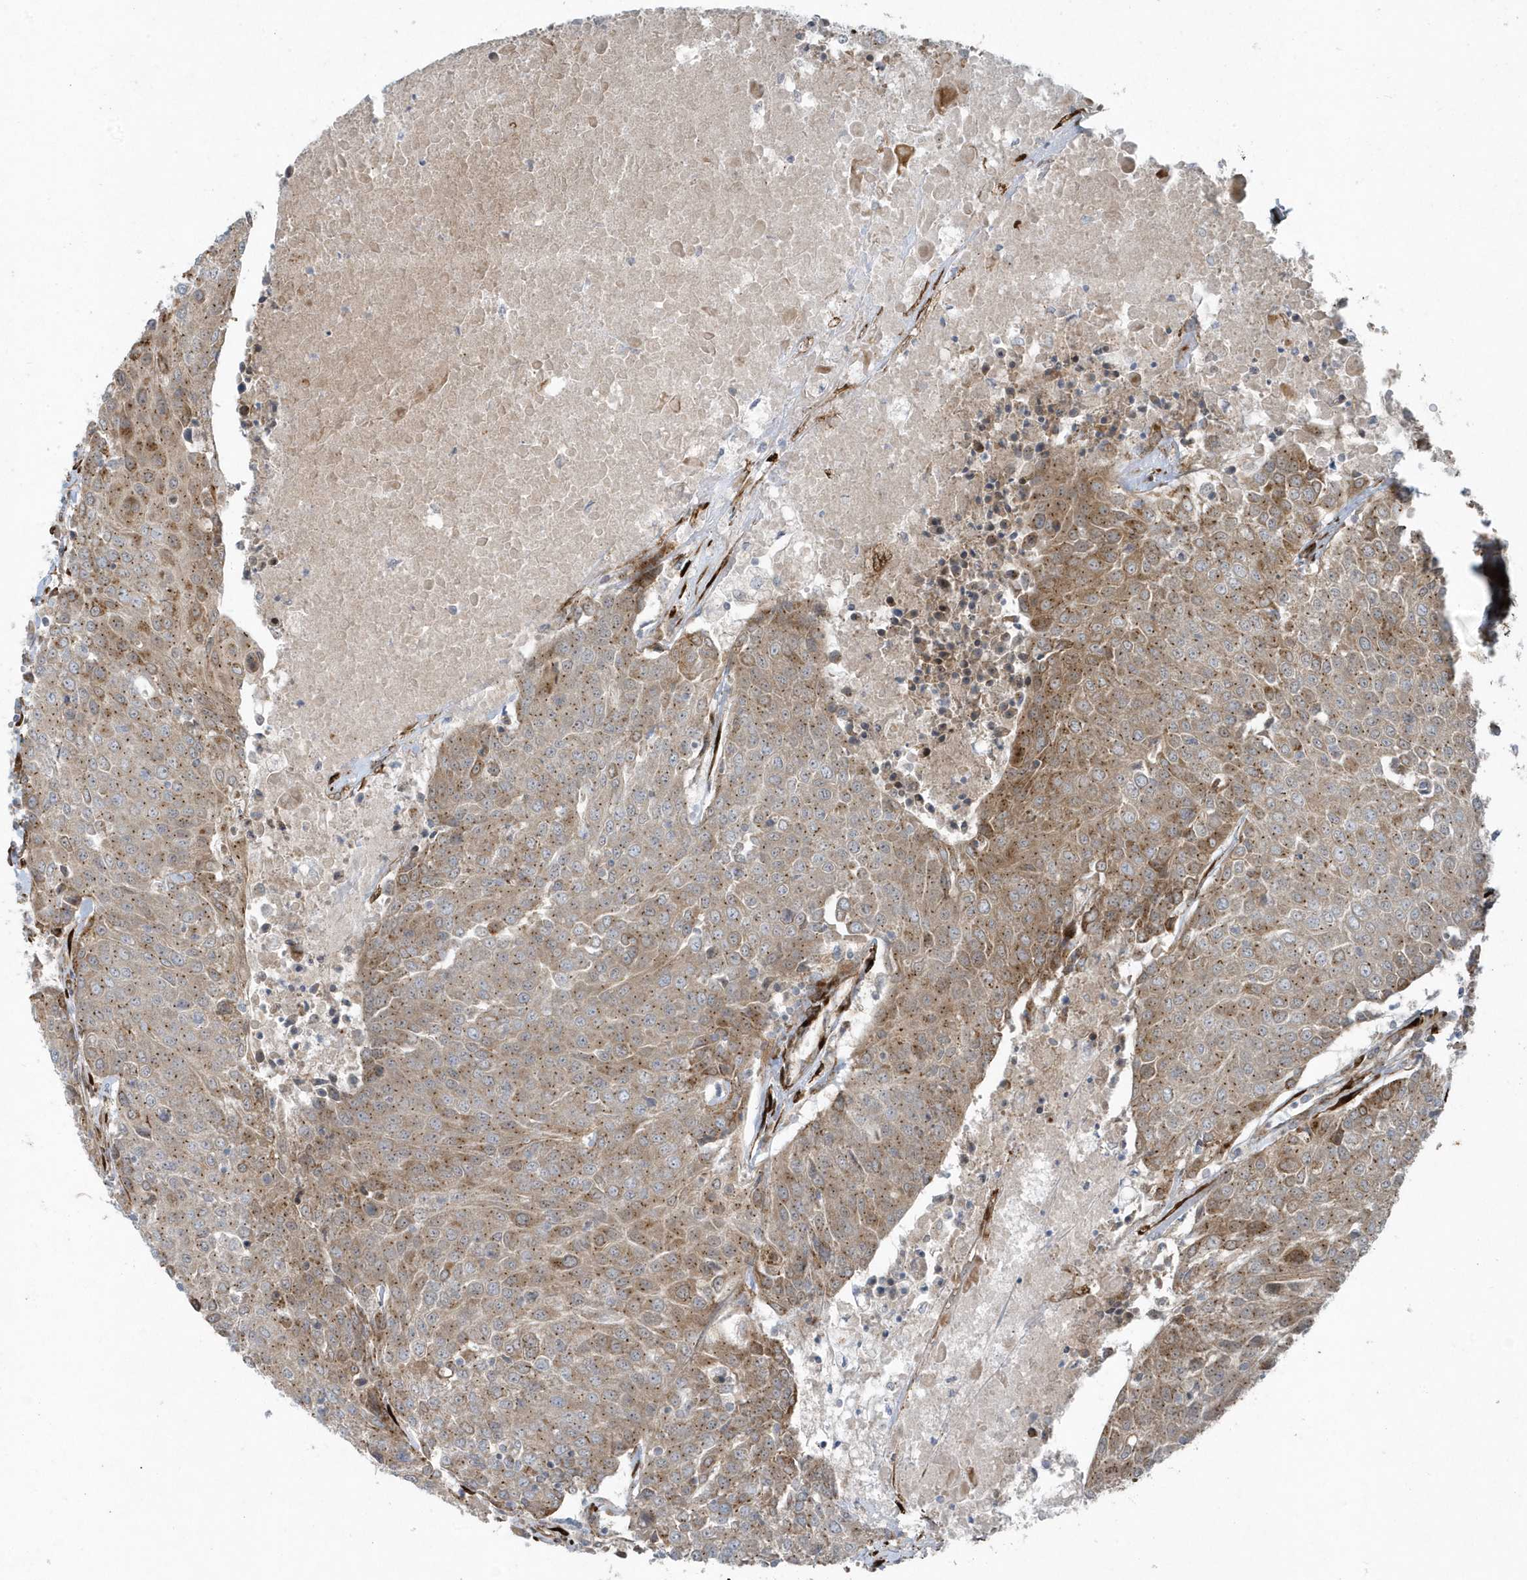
{"staining": {"intensity": "moderate", "quantity": ">75%", "location": "cytoplasmic/membranous"}, "tissue": "urothelial cancer", "cell_type": "Tumor cells", "image_type": "cancer", "snomed": [{"axis": "morphology", "description": "Urothelial carcinoma, High grade"}, {"axis": "topography", "description": "Urinary bladder"}], "caption": "This photomicrograph displays immunohistochemistry staining of urothelial carcinoma (high-grade), with medium moderate cytoplasmic/membranous staining in approximately >75% of tumor cells.", "gene": "FAM98A", "patient": {"sex": "female", "age": 85}}